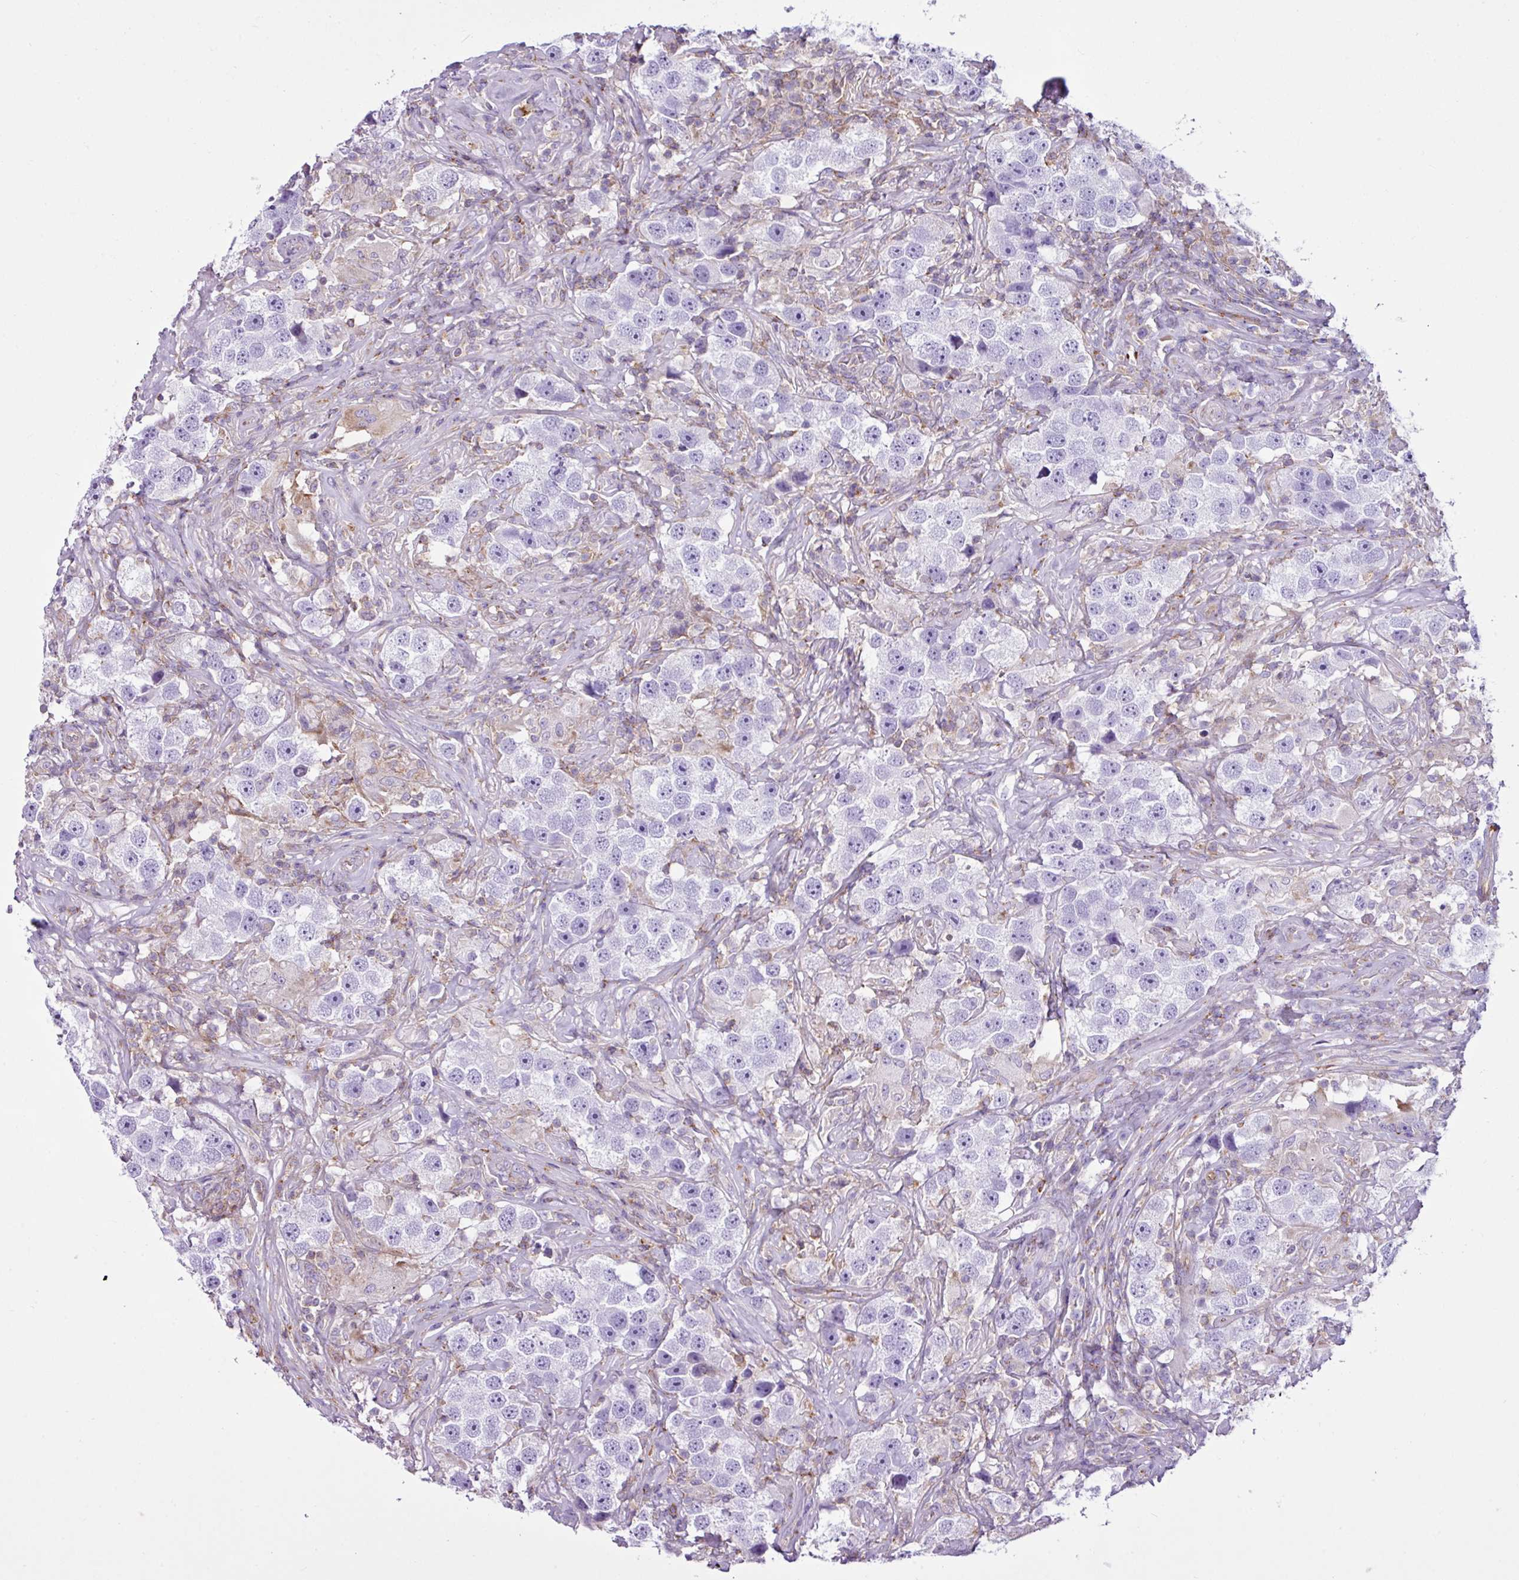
{"staining": {"intensity": "negative", "quantity": "none", "location": "none"}, "tissue": "testis cancer", "cell_type": "Tumor cells", "image_type": "cancer", "snomed": [{"axis": "morphology", "description": "Seminoma, NOS"}, {"axis": "topography", "description": "Testis"}], "caption": "IHC histopathology image of neoplastic tissue: testis cancer stained with DAB (3,3'-diaminobenzidine) reveals no significant protein staining in tumor cells. (DAB IHC with hematoxylin counter stain).", "gene": "EME2", "patient": {"sex": "male", "age": 49}}